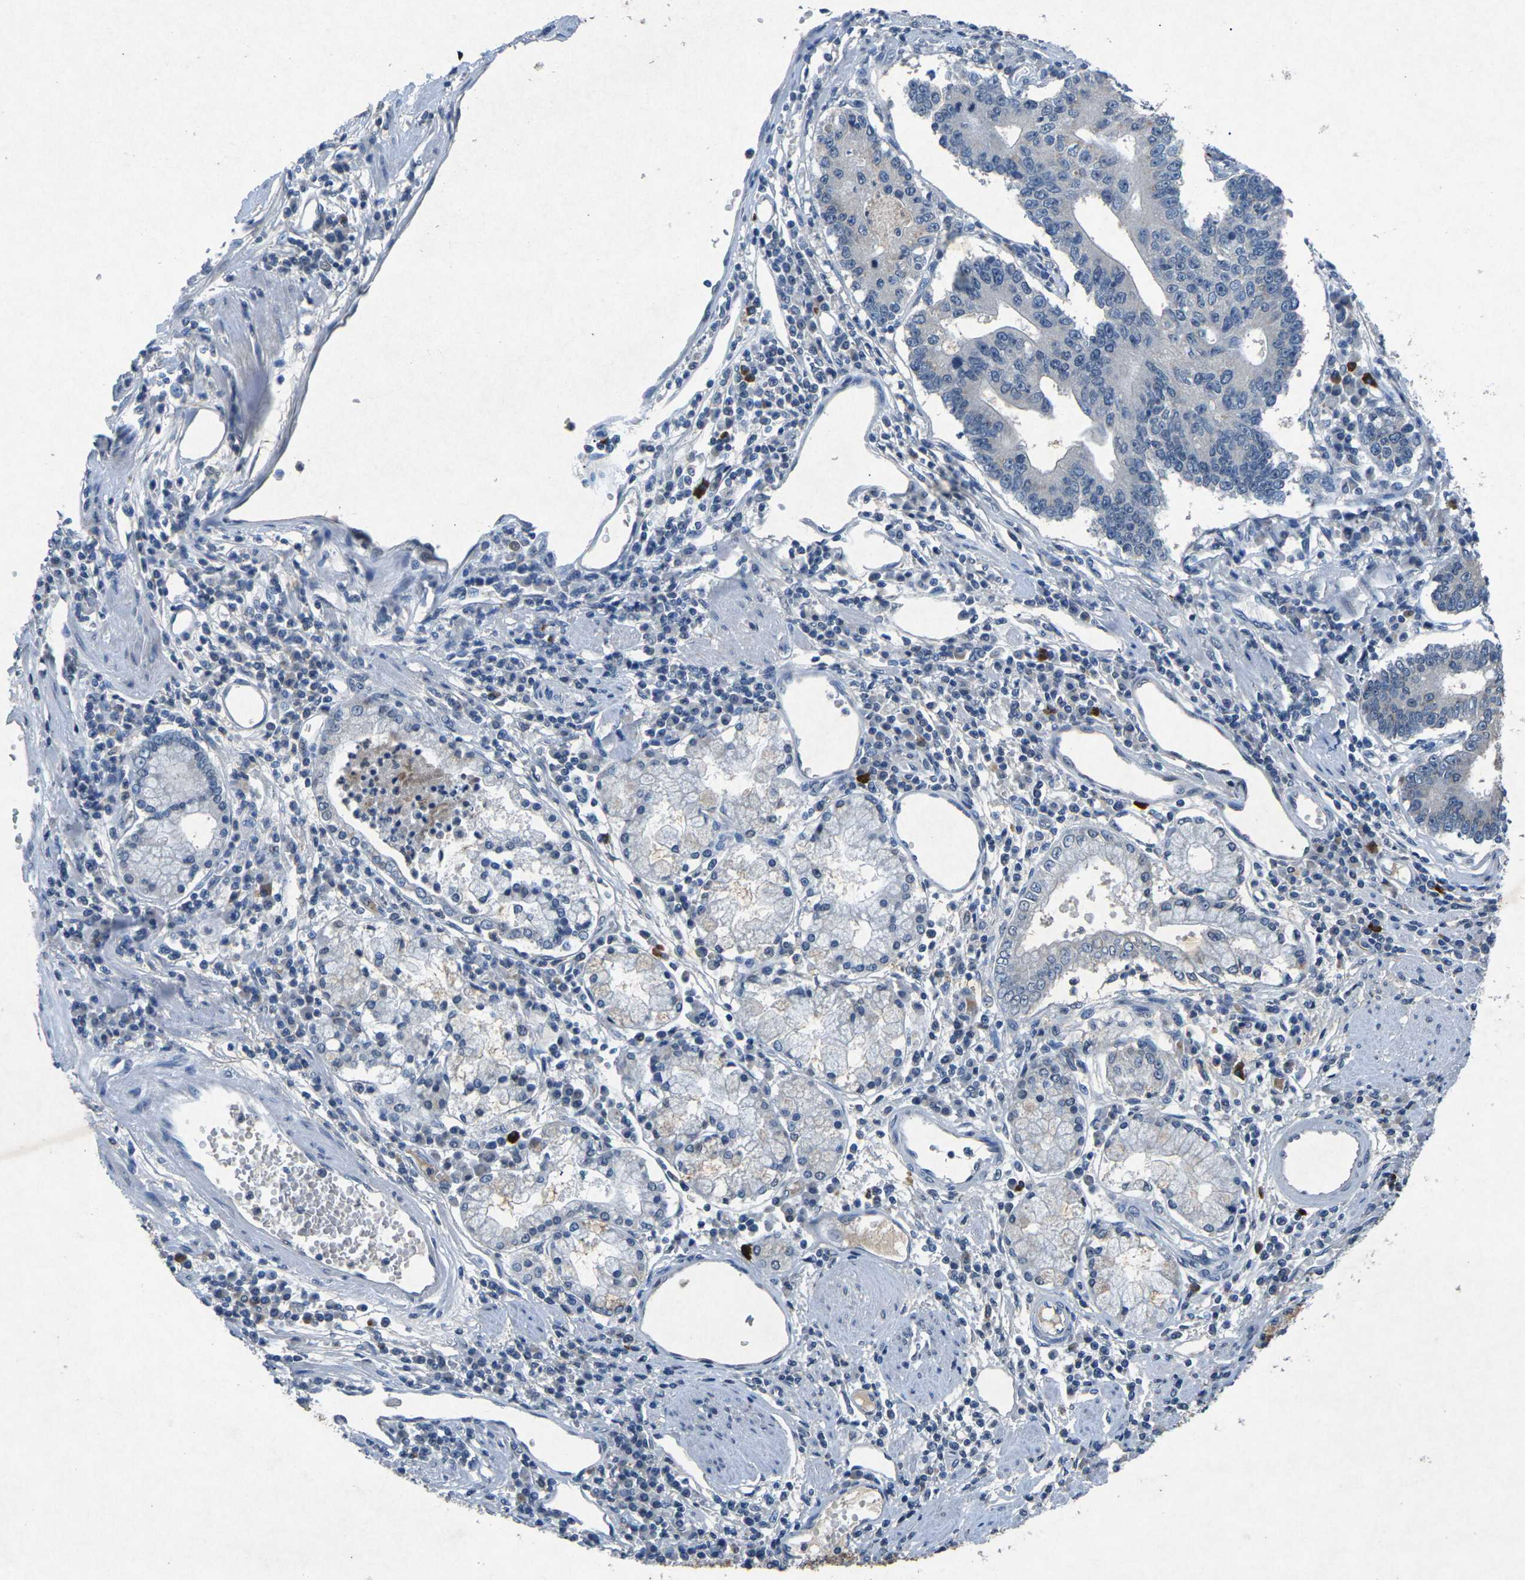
{"staining": {"intensity": "negative", "quantity": "none", "location": "none"}, "tissue": "stomach cancer", "cell_type": "Tumor cells", "image_type": "cancer", "snomed": [{"axis": "morphology", "description": "Adenocarcinoma, NOS"}, {"axis": "topography", "description": "Stomach"}], "caption": "This image is of stomach cancer (adenocarcinoma) stained with immunohistochemistry to label a protein in brown with the nuclei are counter-stained blue. There is no positivity in tumor cells. The staining was performed using DAB to visualize the protein expression in brown, while the nuclei were stained in blue with hematoxylin (Magnification: 20x).", "gene": "PLG", "patient": {"sex": "male", "age": 59}}